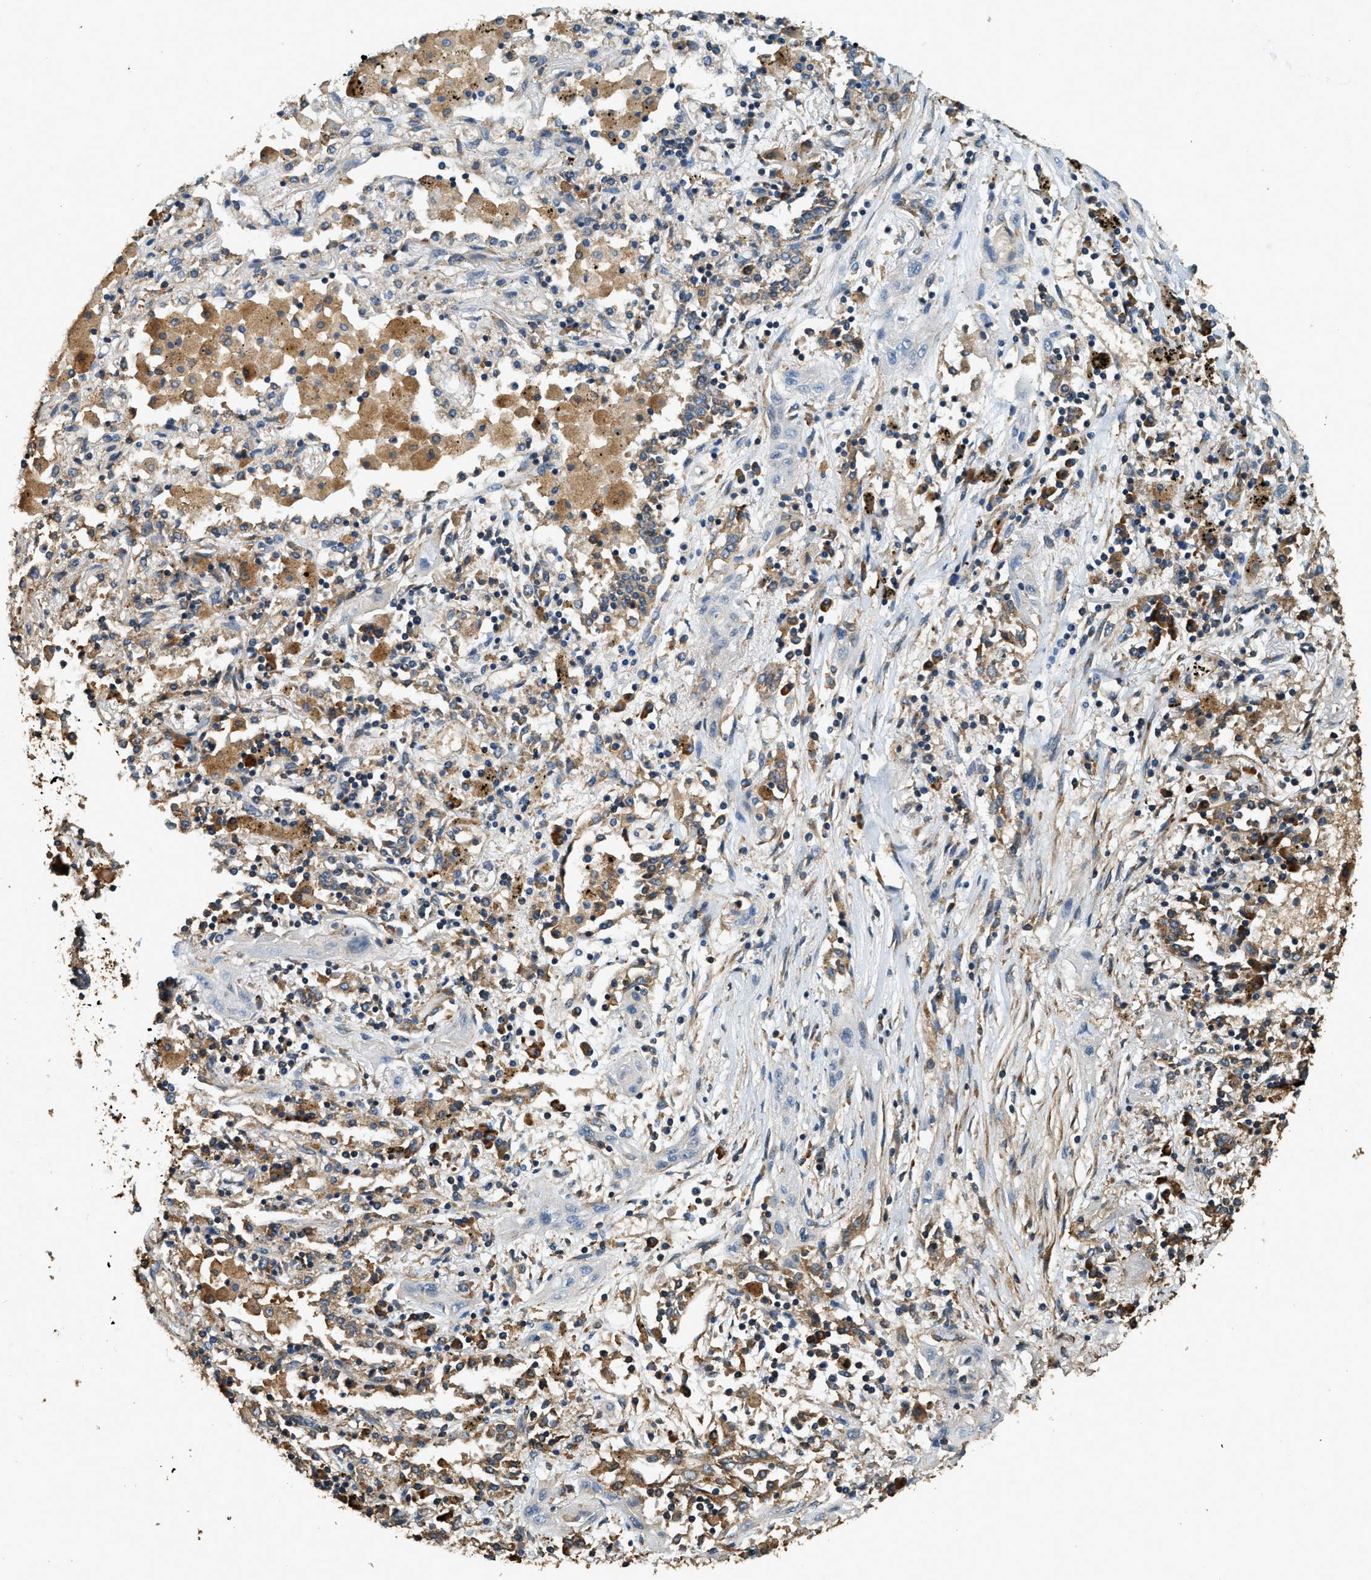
{"staining": {"intensity": "negative", "quantity": "none", "location": "none"}, "tissue": "lung cancer", "cell_type": "Tumor cells", "image_type": "cancer", "snomed": [{"axis": "morphology", "description": "Squamous cell carcinoma, NOS"}, {"axis": "topography", "description": "Lung"}], "caption": "Immunohistochemistry photomicrograph of squamous cell carcinoma (lung) stained for a protein (brown), which displays no positivity in tumor cells.", "gene": "ERGIC1", "patient": {"sex": "female", "age": 47}}